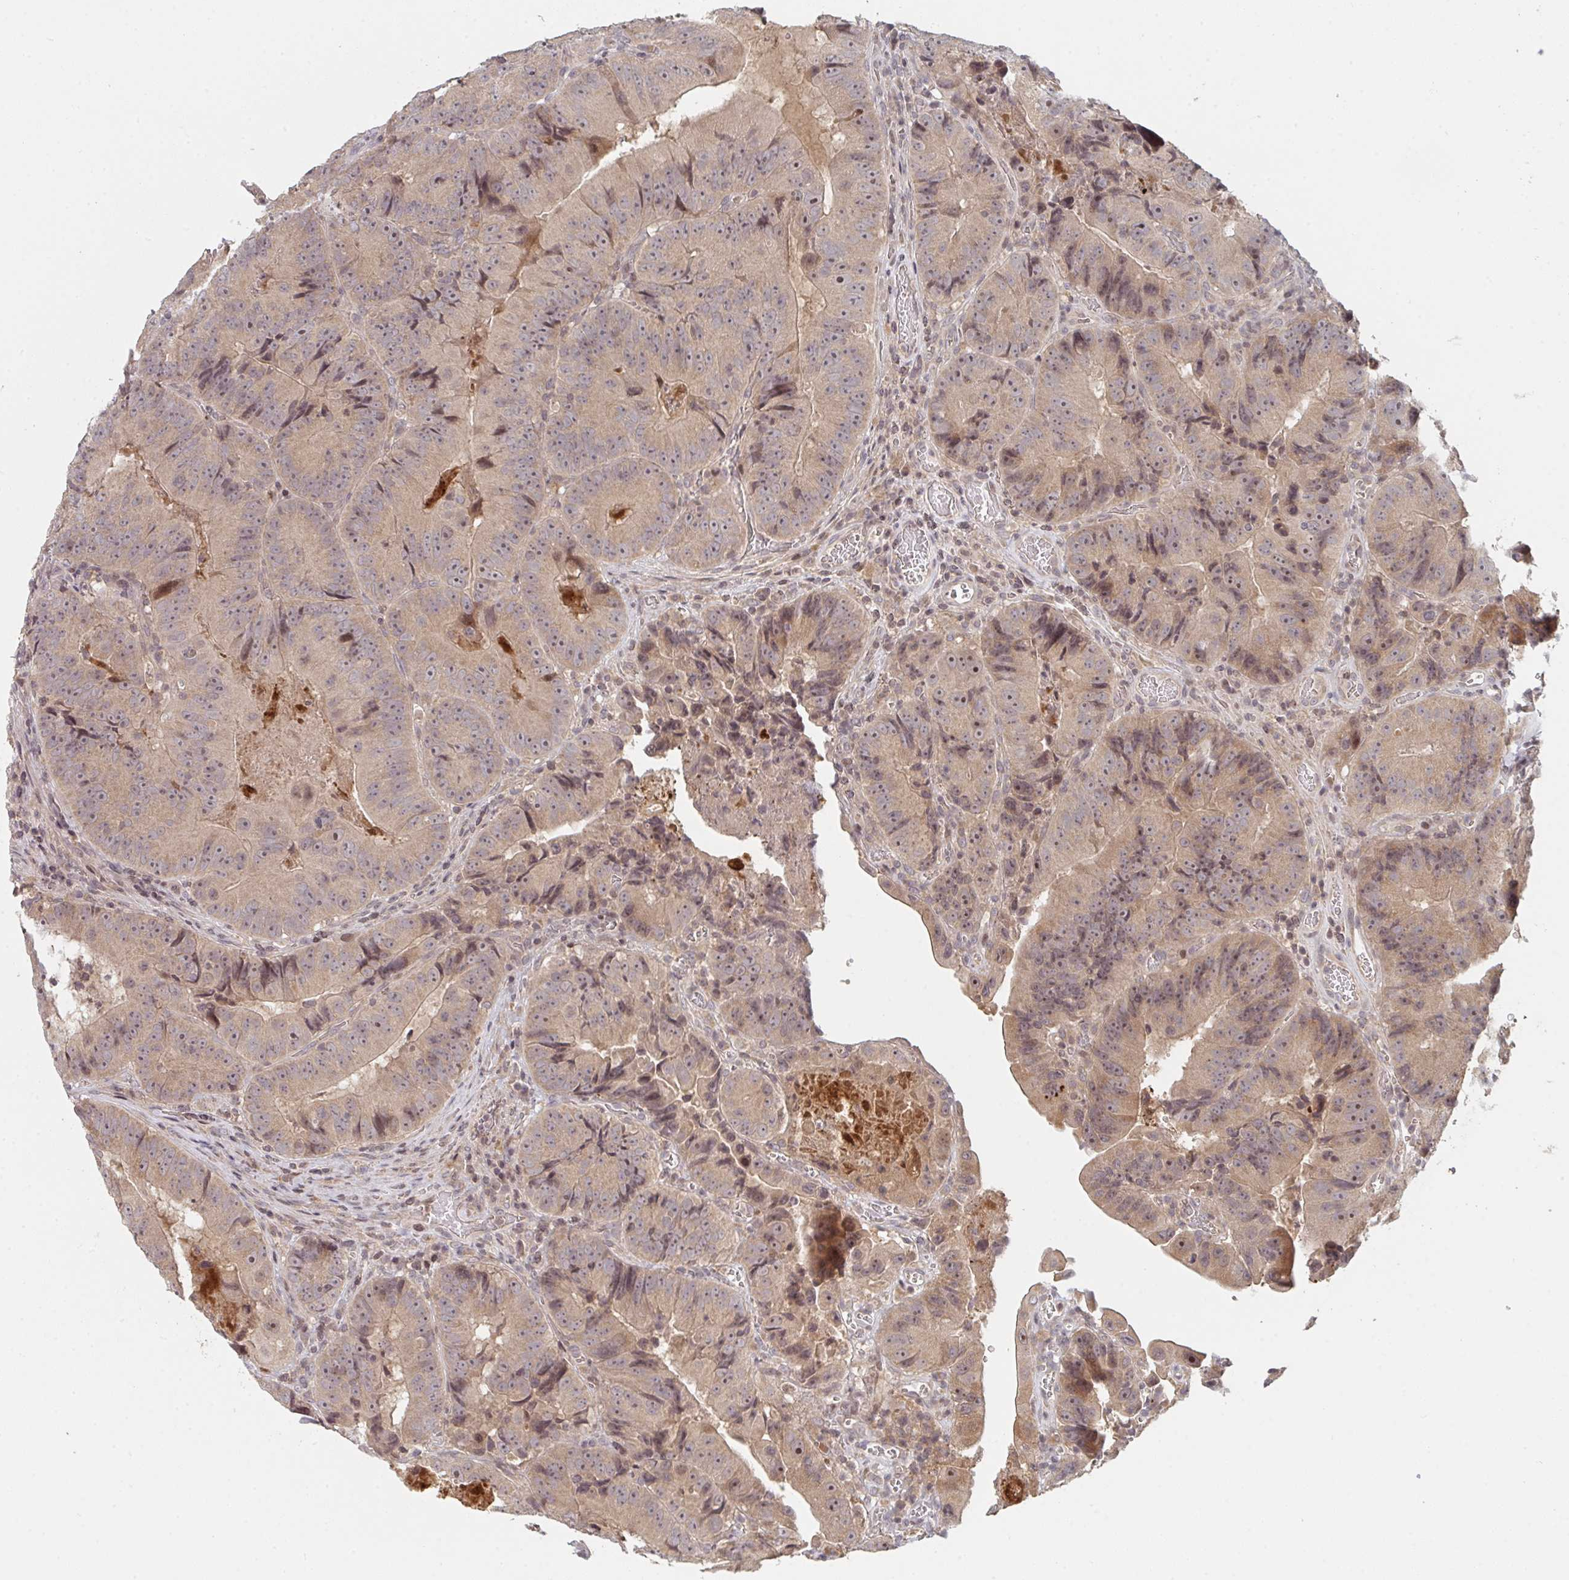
{"staining": {"intensity": "moderate", "quantity": "25%-75%", "location": "cytoplasmic/membranous,nuclear"}, "tissue": "colorectal cancer", "cell_type": "Tumor cells", "image_type": "cancer", "snomed": [{"axis": "morphology", "description": "Adenocarcinoma, NOS"}, {"axis": "topography", "description": "Colon"}], "caption": "Brown immunohistochemical staining in human colorectal cancer (adenocarcinoma) displays moderate cytoplasmic/membranous and nuclear expression in approximately 25%-75% of tumor cells.", "gene": "DCST1", "patient": {"sex": "female", "age": 86}}